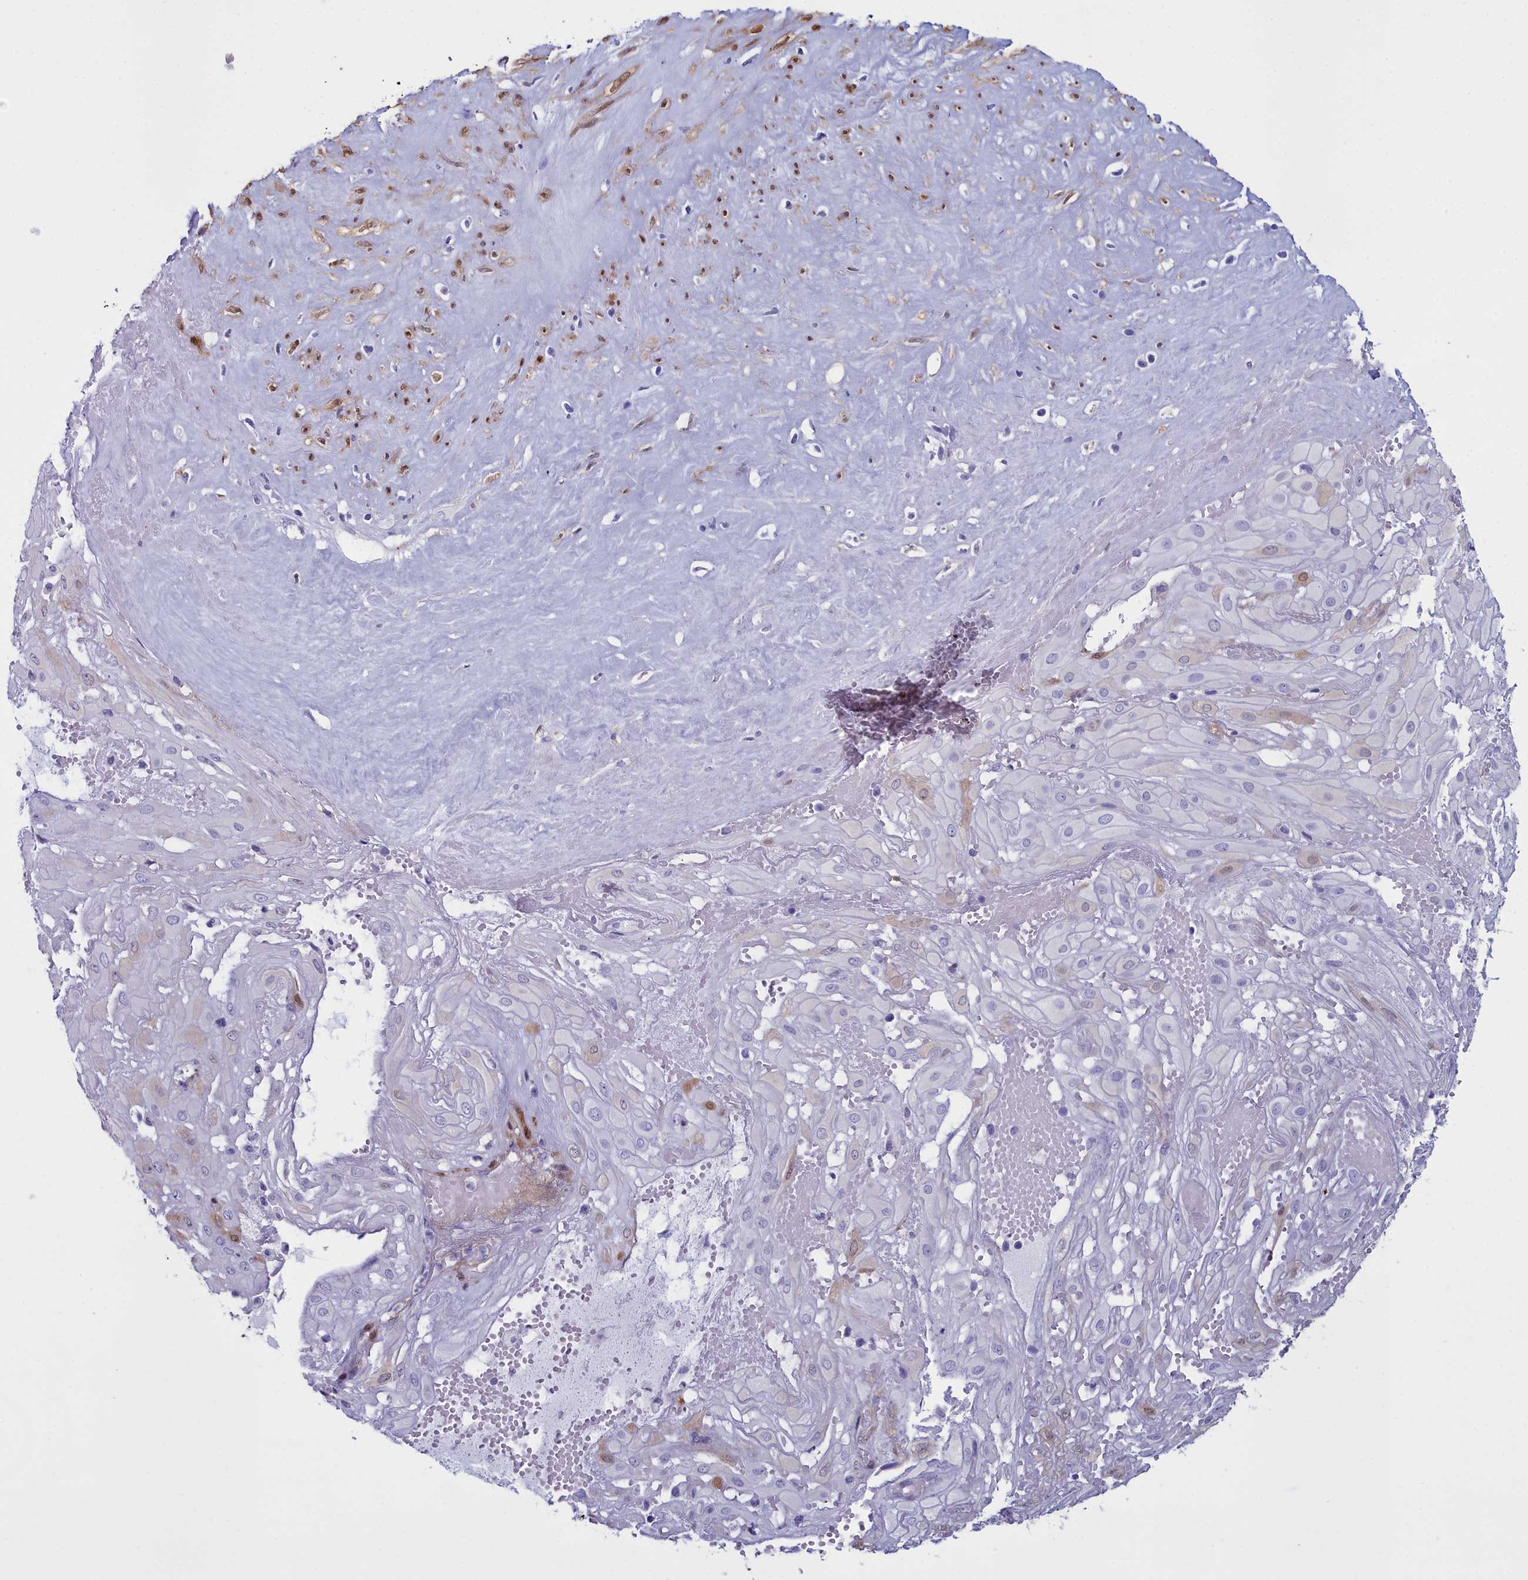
{"staining": {"intensity": "moderate", "quantity": "<25%", "location": "cytoplasmic/membranous,nuclear"}, "tissue": "cervical cancer", "cell_type": "Tumor cells", "image_type": "cancer", "snomed": [{"axis": "morphology", "description": "Squamous cell carcinoma, NOS"}, {"axis": "topography", "description": "Cervix"}], "caption": "Cervical cancer (squamous cell carcinoma) stained with a protein marker displays moderate staining in tumor cells.", "gene": "PPP1R14A", "patient": {"sex": "female", "age": 36}}